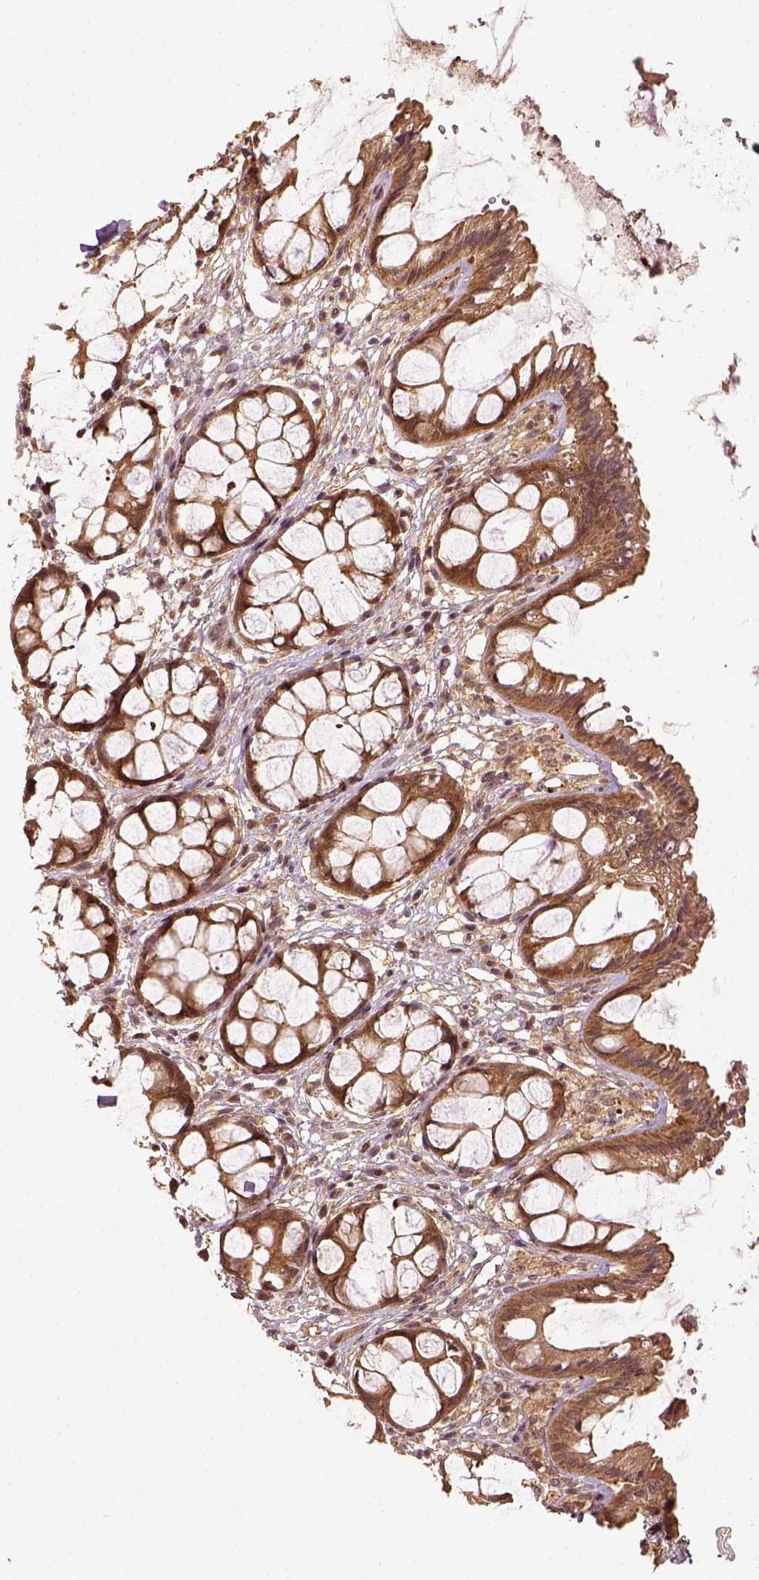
{"staining": {"intensity": "moderate", "quantity": ">75%", "location": "cytoplasmic/membranous"}, "tissue": "rectum", "cell_type": "Glandular cells", "image_type": "normal", "snomed": [{"axis": "morphology", "description": "Normal tissue, NOS"}, {"axis": "topography", "description": "Rectum"}], "caption": "Rectum stained with DAB immunohistochemistry reveals medium levels of moderate cytoplasmic/membranous expression in about >75% of glandular cells. The protein of interest is stained brown, and the nuclei are stained in blue (DAB IHC with brightfield microscopy, high magnification).", "gene": "VEGFA", "patient": {"sex": "female", "age": 62}}